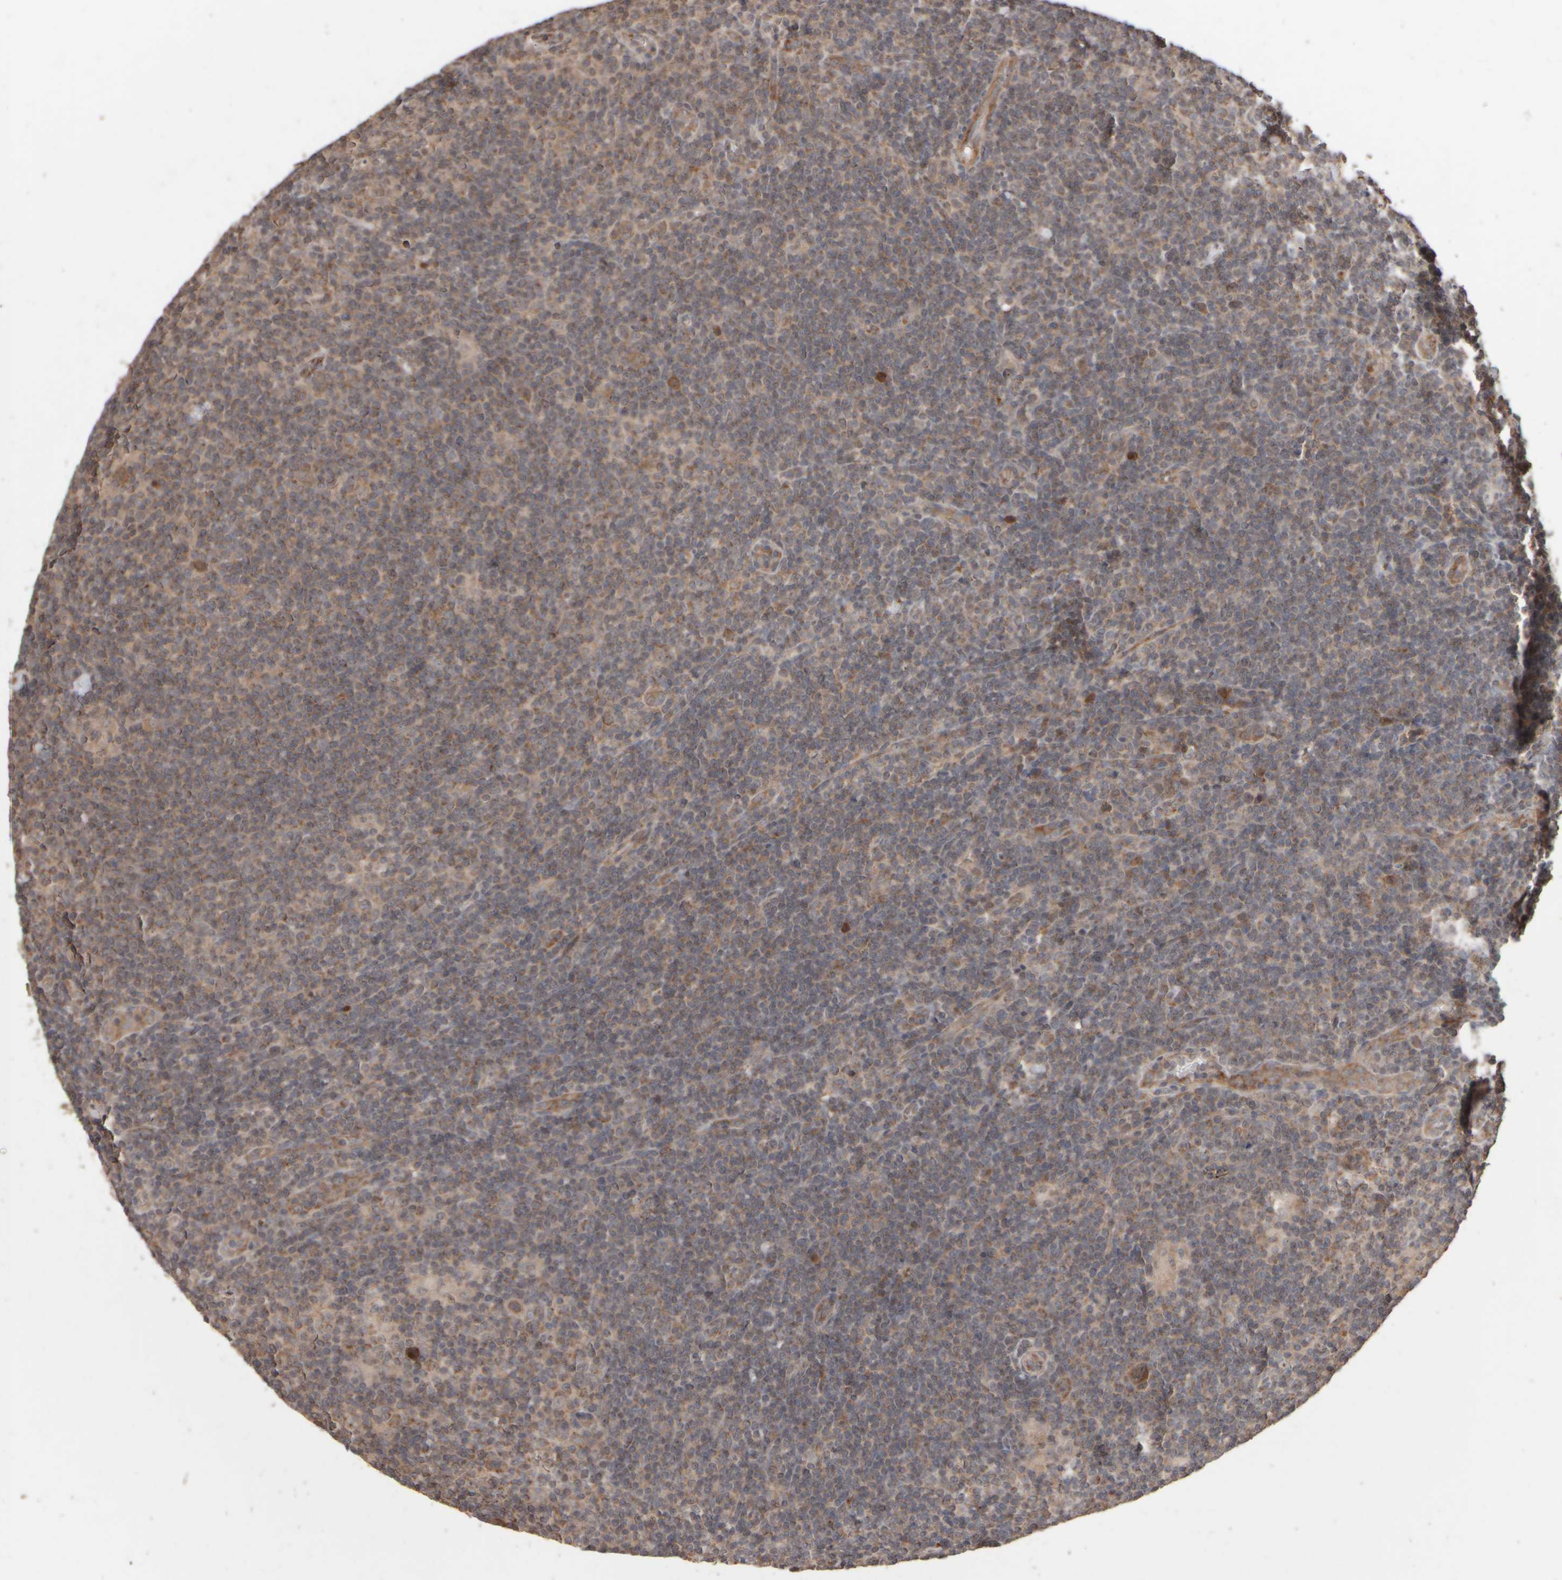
{"staining": {"intensity": "weak", "quantity": "25%-75%", "location": "cytoplasmic/membranous"}, "tissue": "lymphoma", "cell_type": "Tumor cells", "image_type": "cancer", "snomed": [{"axis": "morphology", "description": "Hodgkin's disease, NOS"}, {"axis": "topography", "description": "Lymph node"}], "caption": "Immunohistochemical staining of human Hodgkin's disease reveals low levels of weak cytoplasmic/membranous staining in about 25%-75% of tumor cells.", "gene": "ABHD11", "patient": {"sex": "female", "age": 57}}